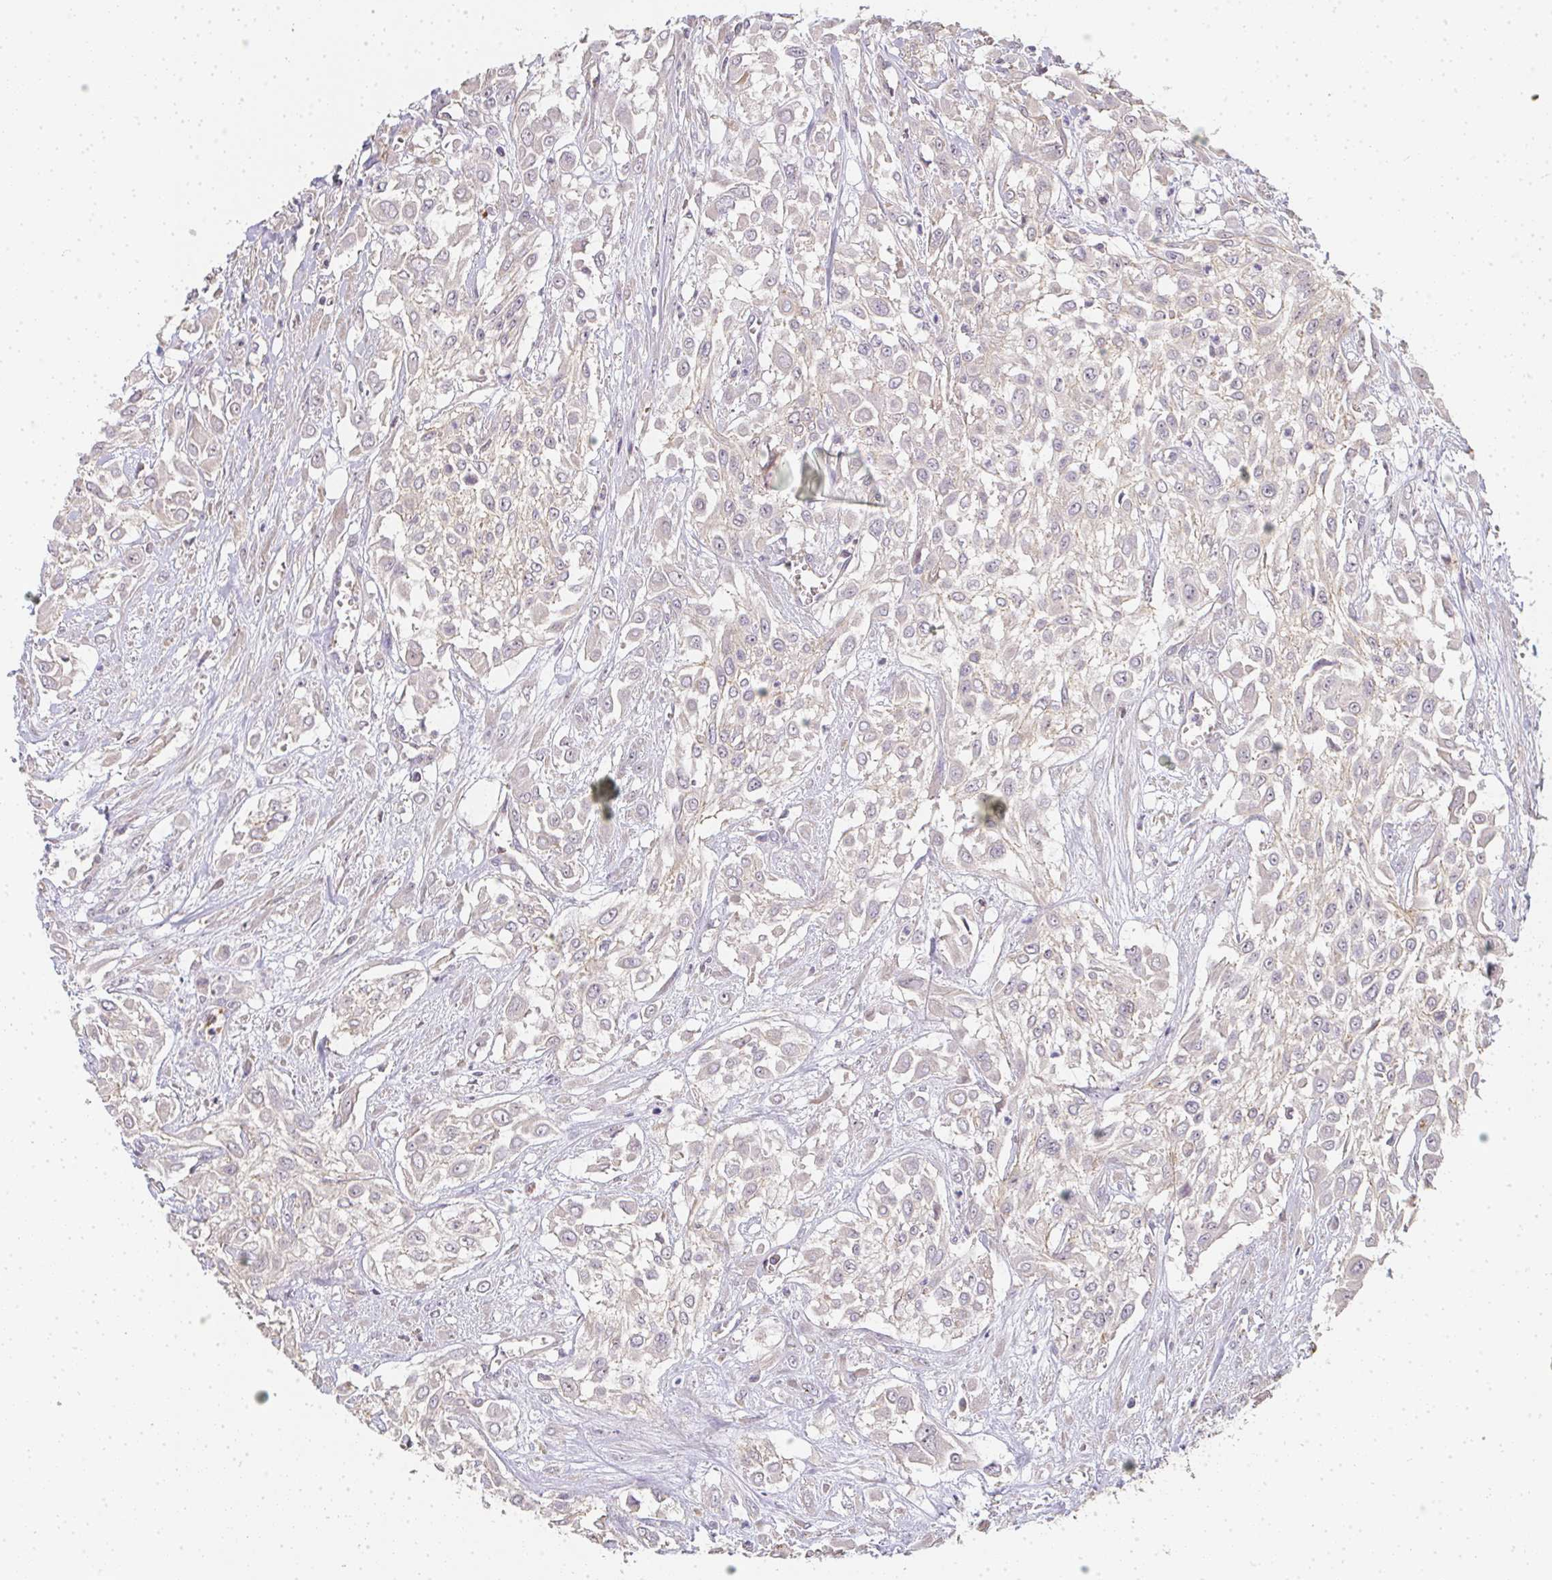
{"staining": {"intensity": "negative", "quantity": "none", "location": "none"}, "tissue": "urothelial cancer", "cell_type": "Tumor cells", "image_type": "cancer", "snomed": [{"axis": "morphology", "description": "Urothelial carcinoma, High grade"}, {"axis": "topography", "description": "Urinary bladder"}], "caption": "Immunohistochemistry (IHC) micrograph of human urothelial carcinoma (high-grade) stained for a protein (brown), which demonstrates no expression in tumor cells. (Brightfield microscopy of DAB (3,3'-diaminobenzidine) immunohistochemistry (IHC) at high magnification).", "gene": "SLC35B3", "patient": {"sex": "male", "age": 57}}